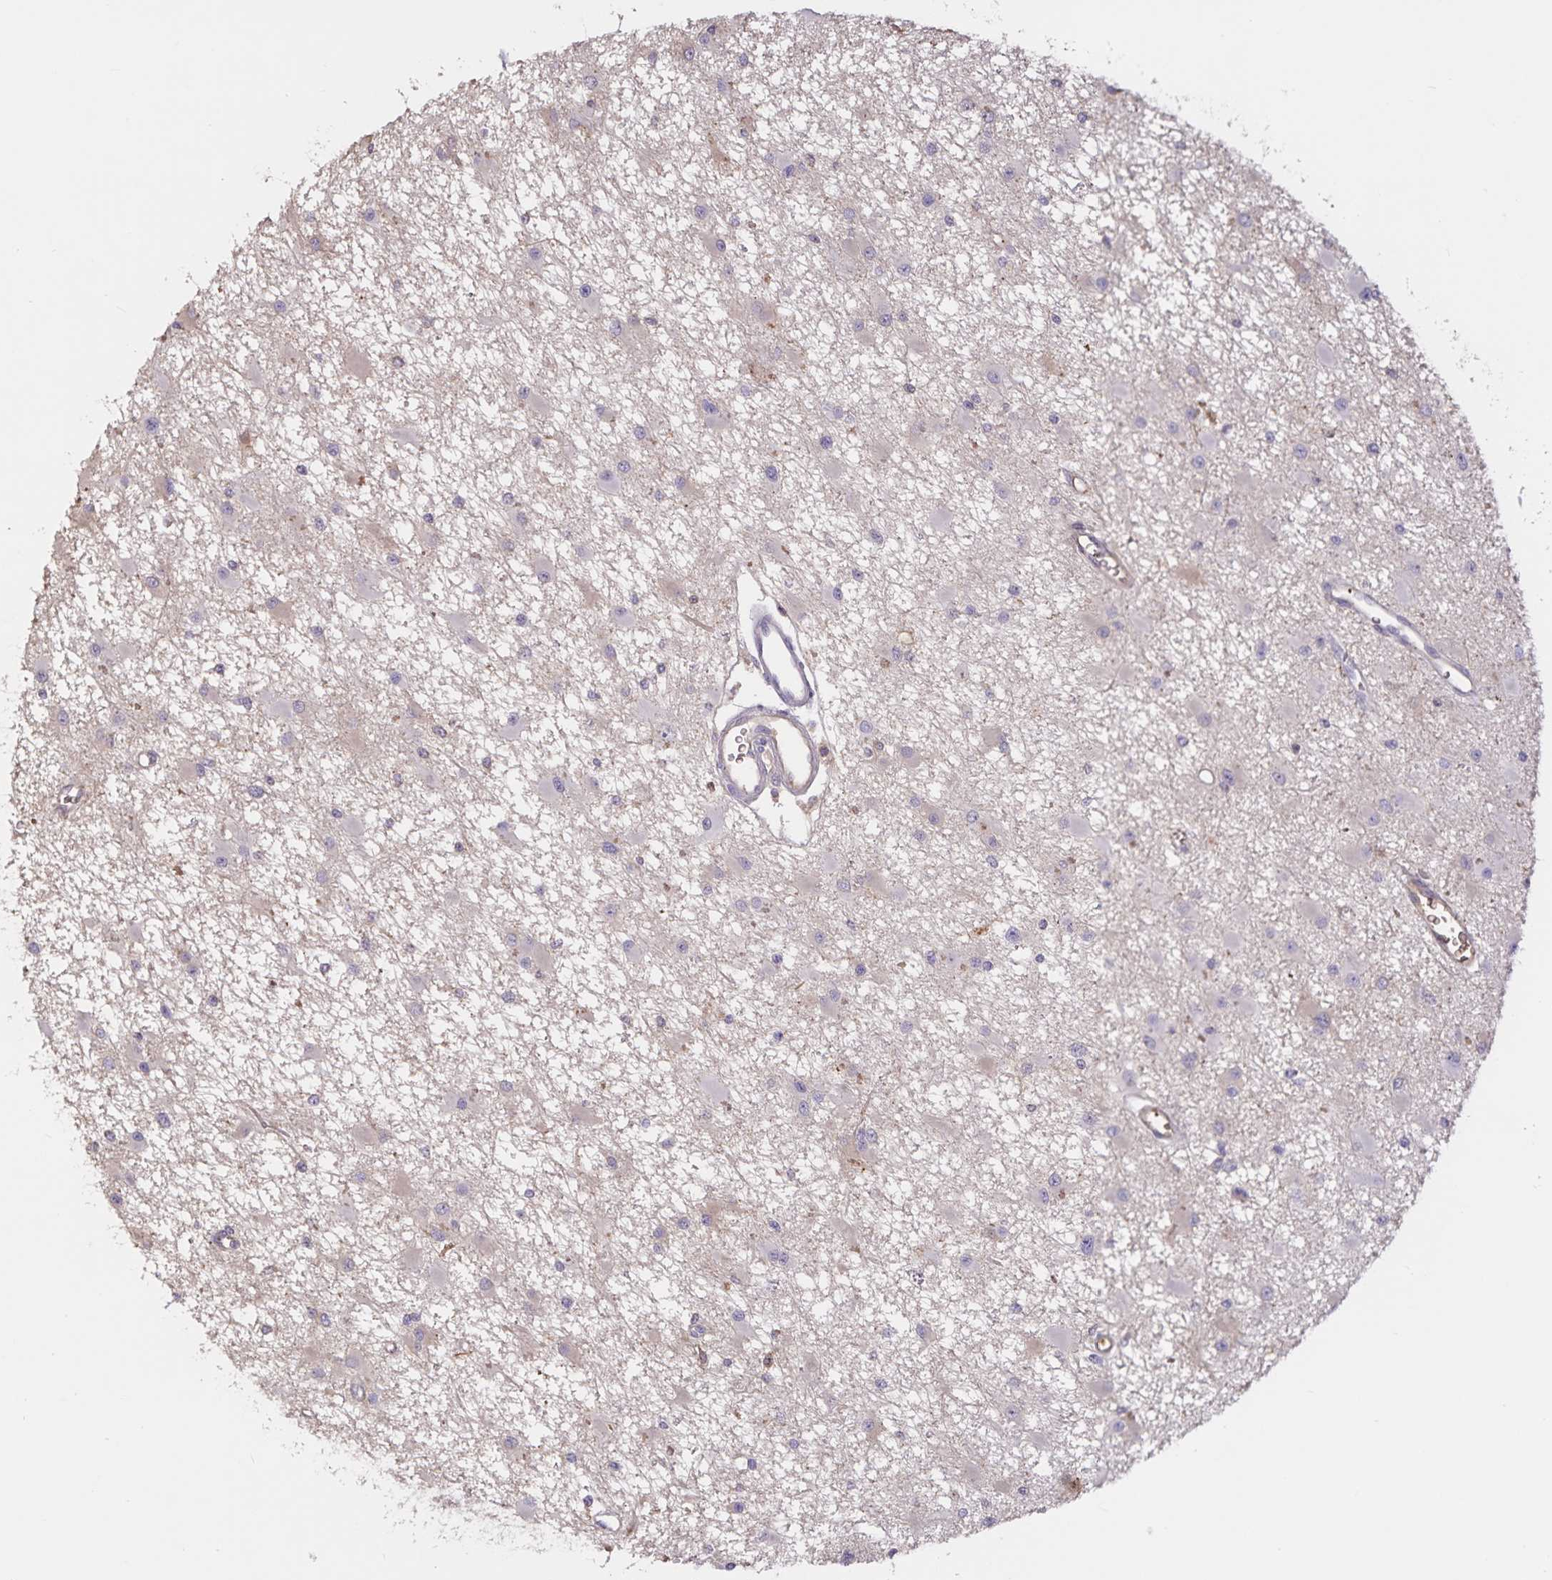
{"staining": {"intensity": "negative", "quantity": "none", "location": "none"}, "tissue": "glioma", "cell_type": "Tumor cells", "image_type": "cancer", "snomed": [{"axis": "morphology", "description": "Glioma, malignant, High grade"}, {"axis": "topography", "description": "Brain"}], "caption": "This is a histopathology image of IHC staining of malignant high-grade glioma, which shows no positivity in tumor cells.", "gene": "FGG", "patient": {"sex": "male", "age": 54}}